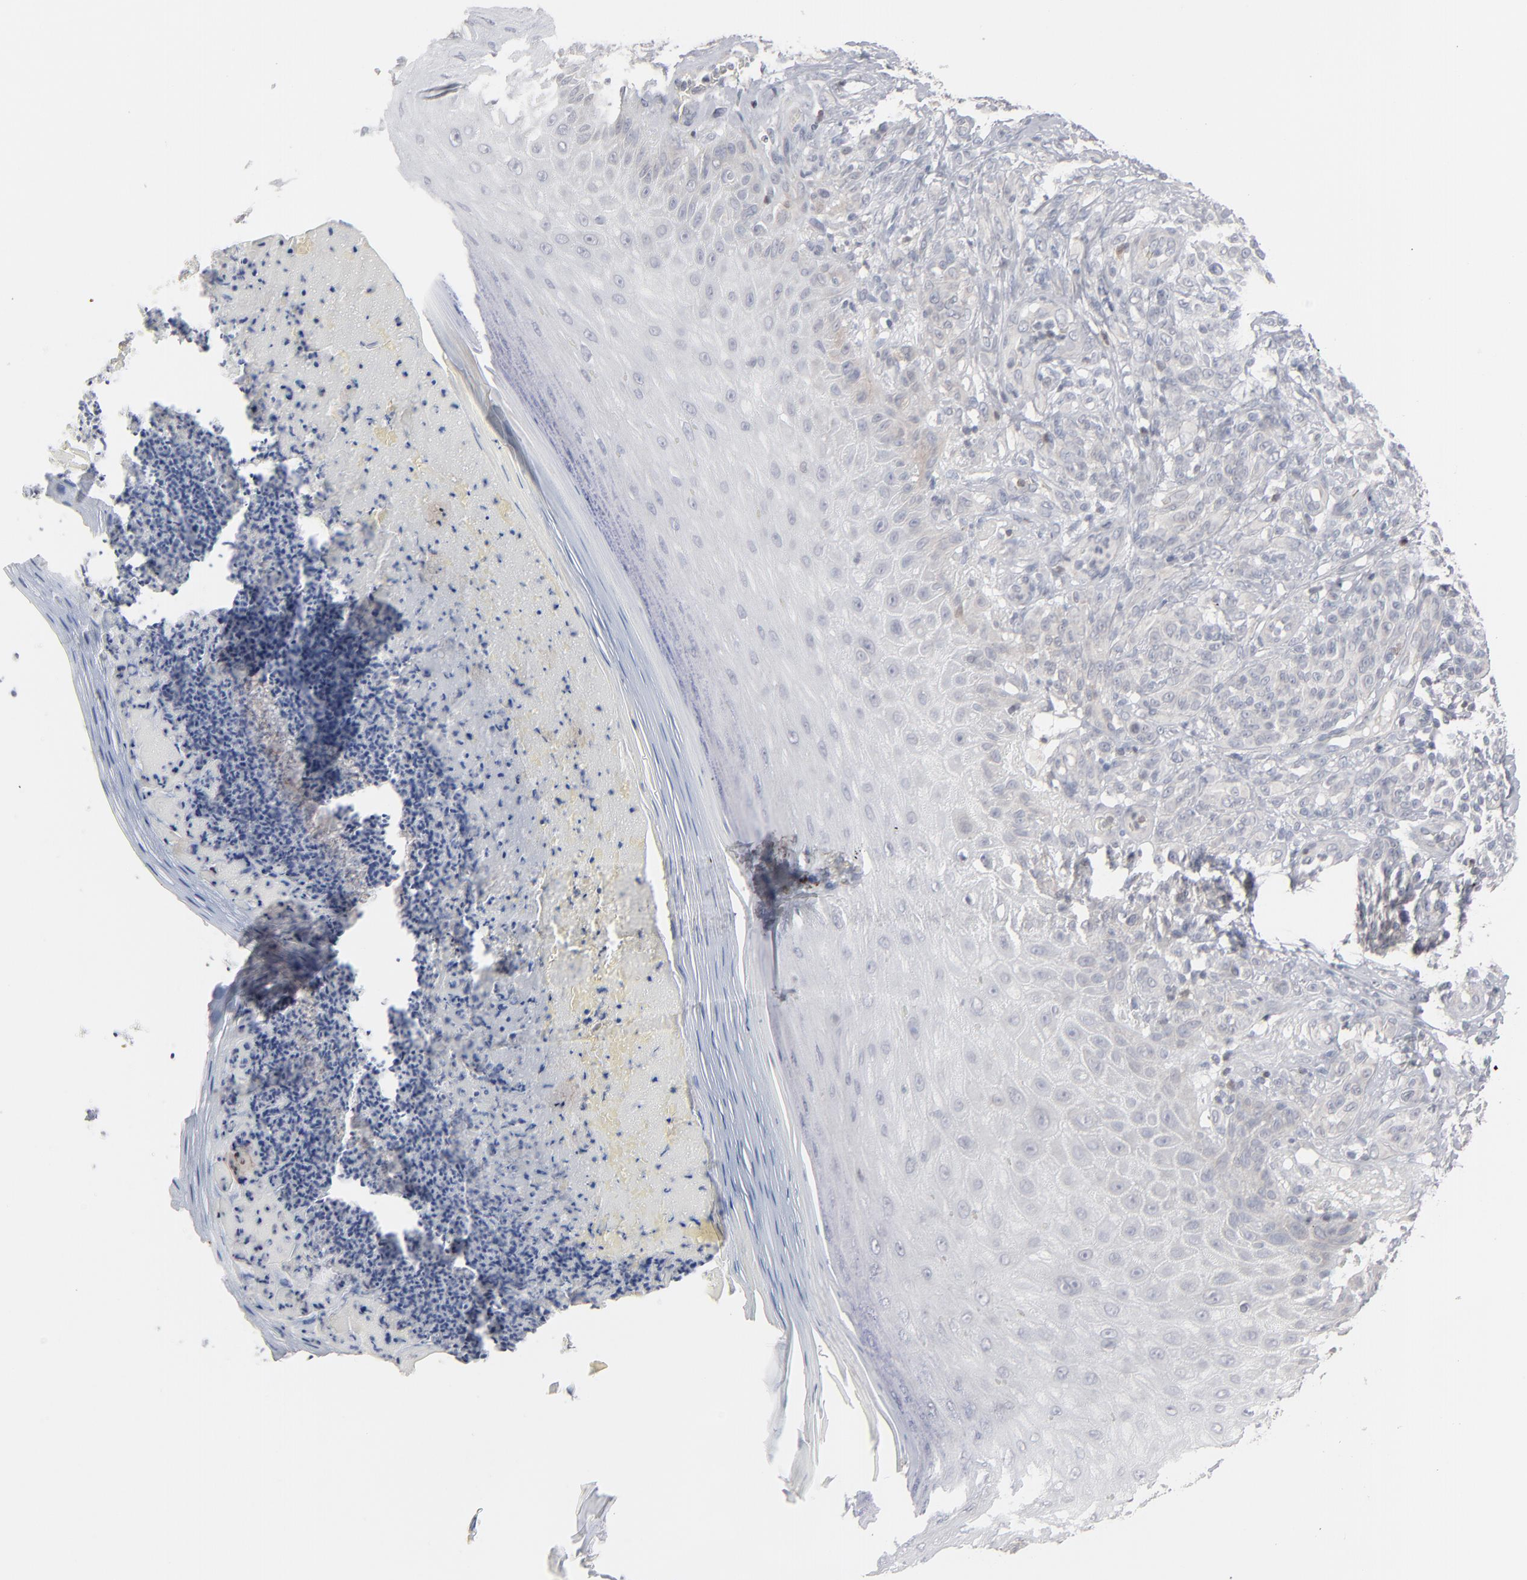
{"staining": {"intensity": "negative", "quantity": "none", "location": "none"}, "tissue": "melanoma", "cell_type": "Tumor cells", "image_type": "cancer", "snomed": [{"axis": "morphology", "description": "Malignant melanoma, NOS"}, {"axis": "topography", "description": "Skin"}], "caption": "The micrograph shows no significant staining in tumor cells of malignant melanoma.", "gene": "STAT4", "patient": {"sex": "male", "age": 57}}